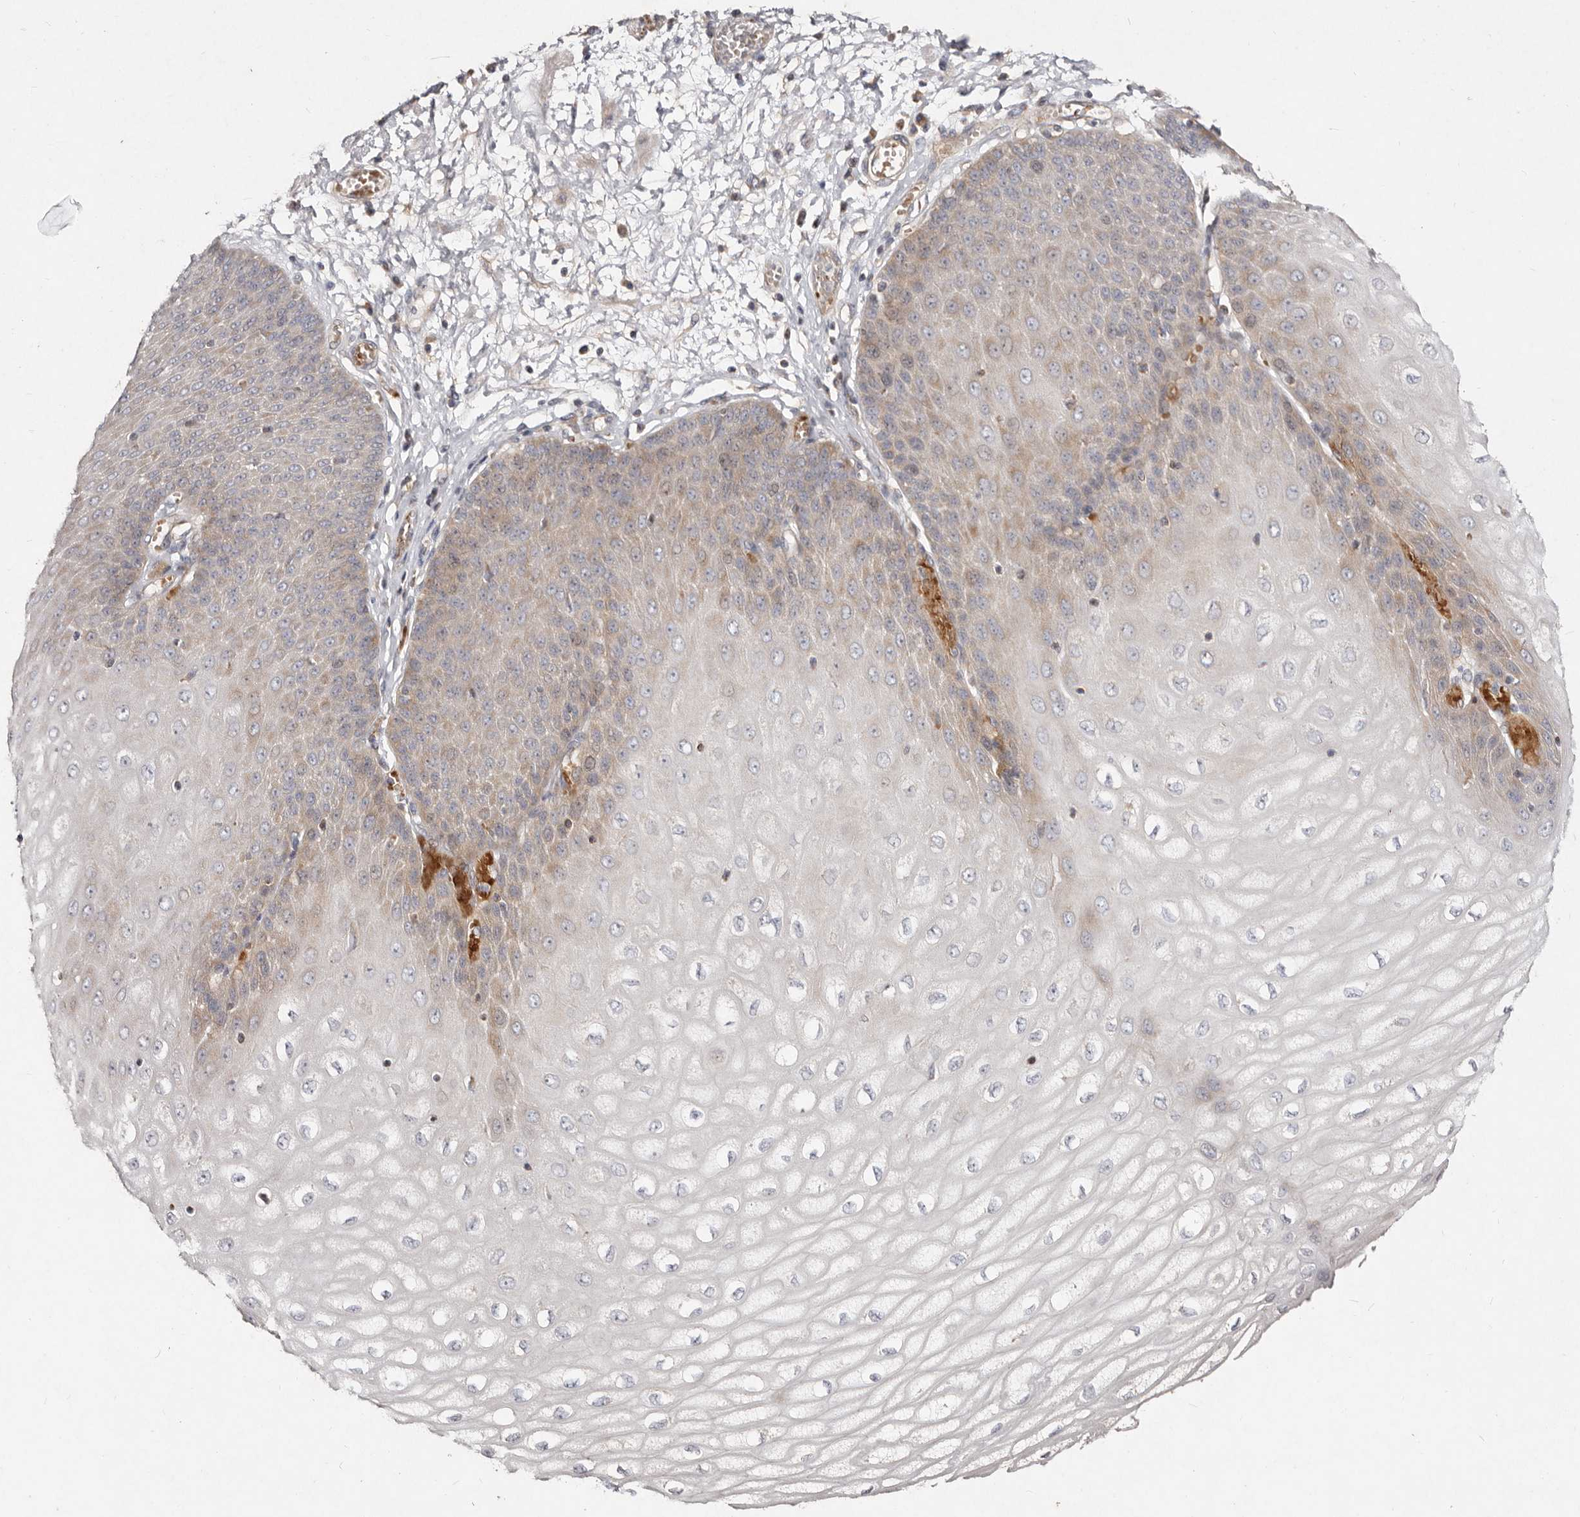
{"staining": {"intensity": "moderate", "quantity": "<25%", "location": "cytoplasmic/membranous"}, "tissue": "esophagus", "cell_type": "Squamous epithelial cells", "image_type": "normal", "snomed": [{"axis": "morphology", "description": "Normal tissue, NOS"}, {"axis": "topography", "description": "Esophagus"}], "caption": "A high-resolution histopathology image shows immunohistochemistry staining of benign esophagus, which demonstrates moderate cytoplasmic/membranous staining in about <25% of squamous epithelial cells. (DAB = brown stain, brightfield microscopy at high magnification).", "gene": "SLC25A20", "patient": {"sex": "male", "age": 60}}